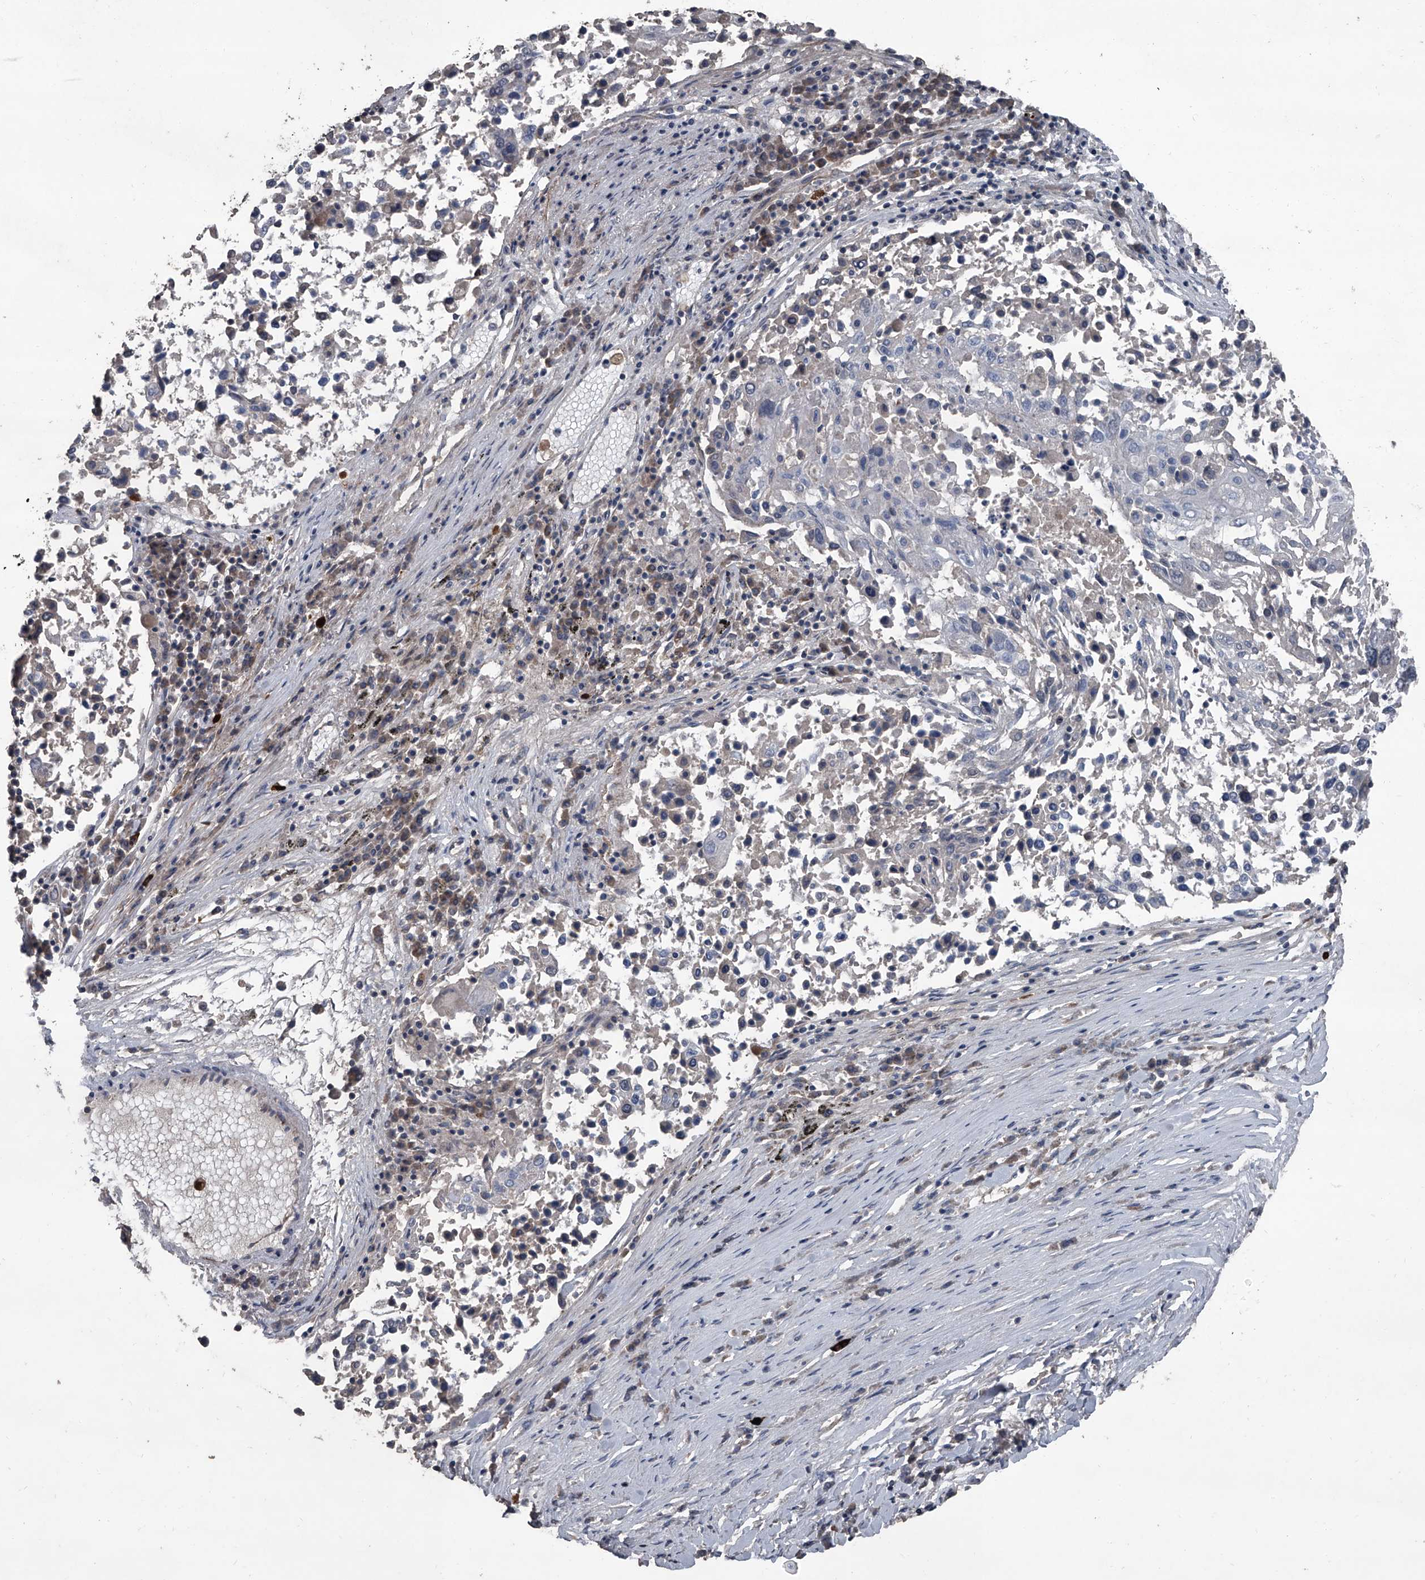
{"staining": {"intensity": "negative", "quantity": "none", "location": "none"}, "tissue": "lung cancer", "cell_type": "Tumor cells", "image_type": "cancer", "snomed": [{"axis": "morphology", "description": "Squamous cell carcinoma, NOS"}, {"axis": "topography", "description": "Lung"}], "caption": "DAB immunohistochemical staining of human lung cancer (squamous cell carcinoma) demonstrates no significant staining in tumor cells.", "gene": "OARD1", "patient": {"sex": "male", "age": 65}}